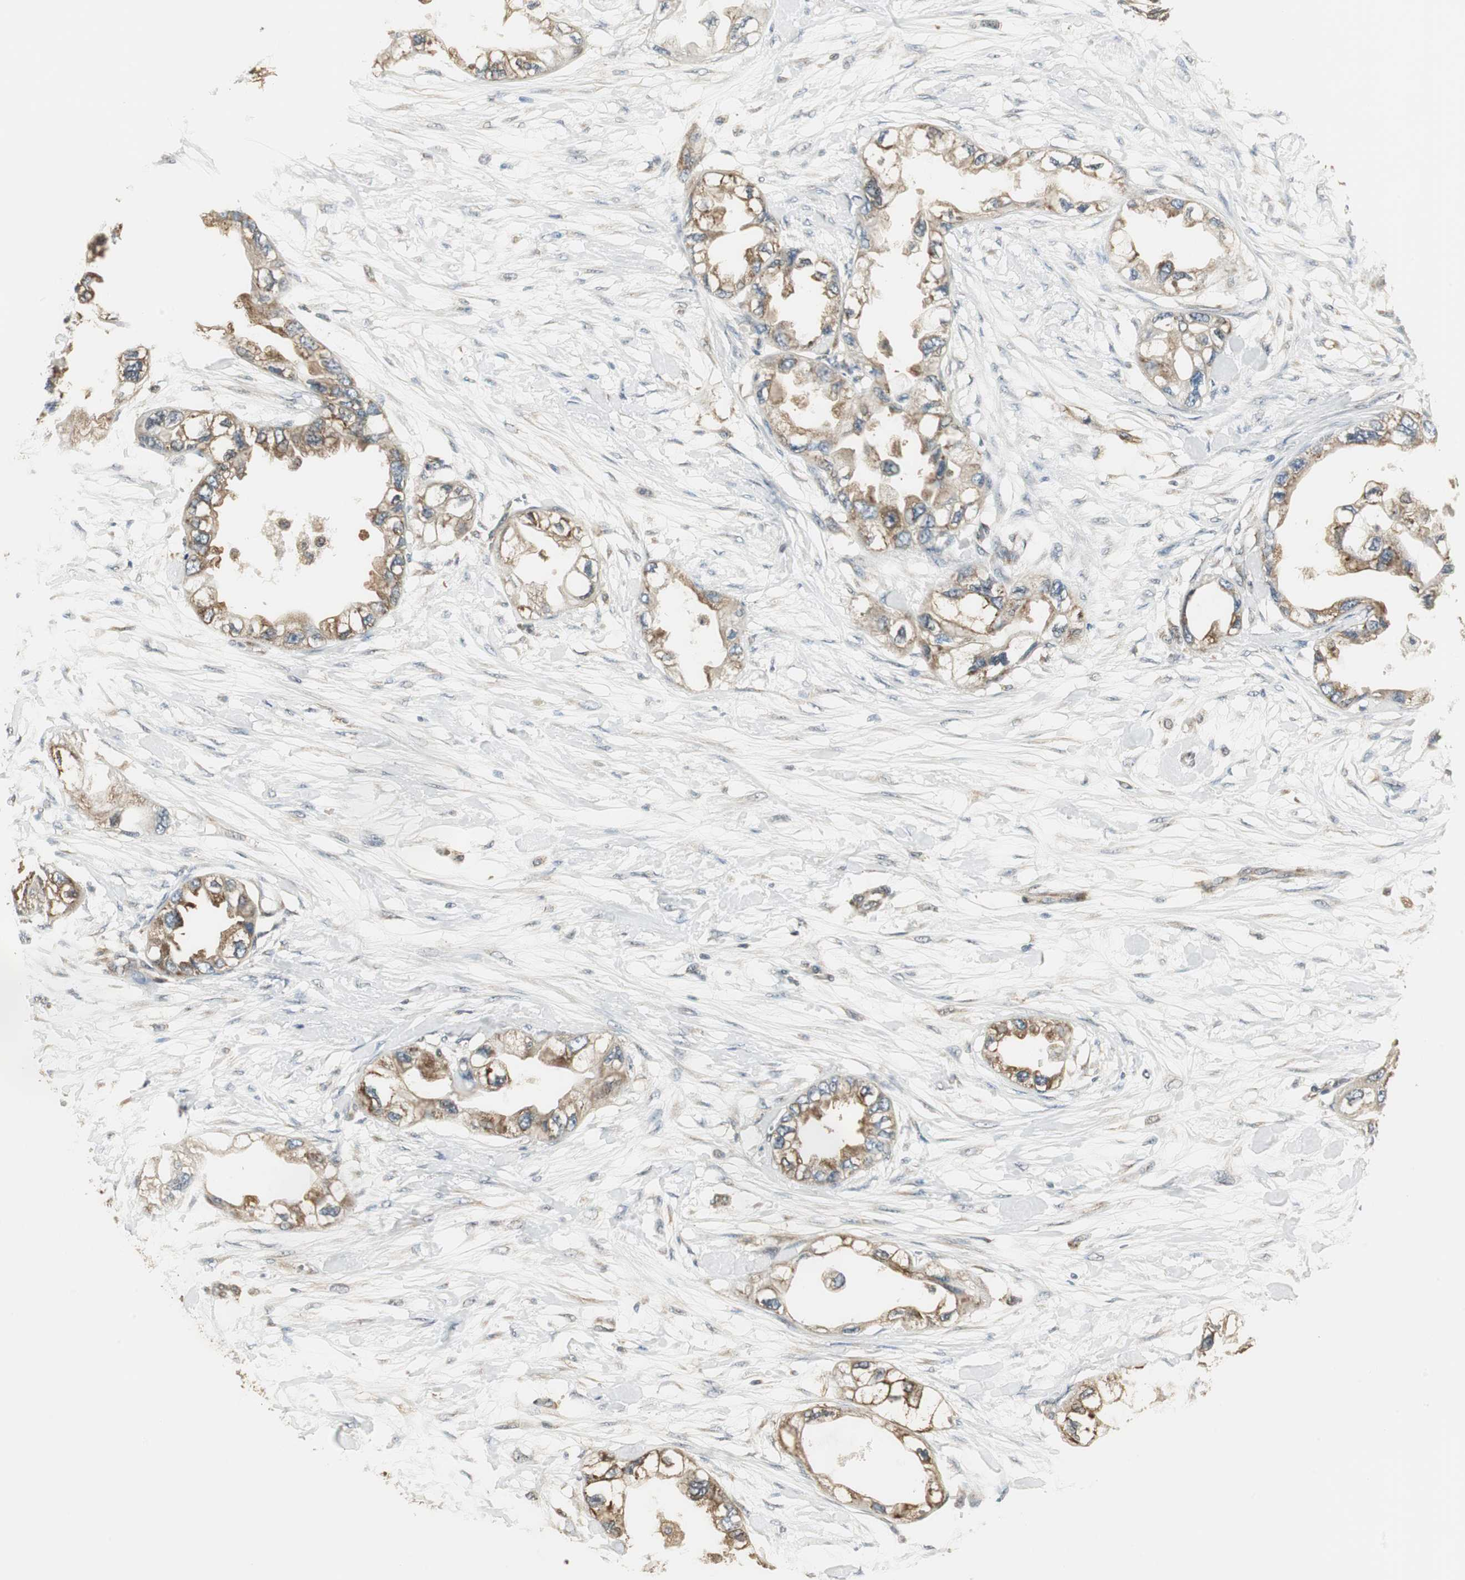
{"staining": {"intensity": "moderate", "quantity": ">75%", "location": "cytoplasmic/membranous"}, "tissue": "endometrial cancer", "cell_type": "Tumor cells", "image_type": "cancer", "snomed": [{"axis": "morphology", "description": "Adenocarcinoma, NOS"}, {"axis": "topography", "description": "Endometrium"}], "caption": "Adenocarcinoma (endometrial) was stained to show a protein in brown. There is medium levels of moderate cytoplasmic/membranous positivity in about >75% of tumor cells.", "gene": "CCT5", "patient": {"sex": "female", "age": 67}}